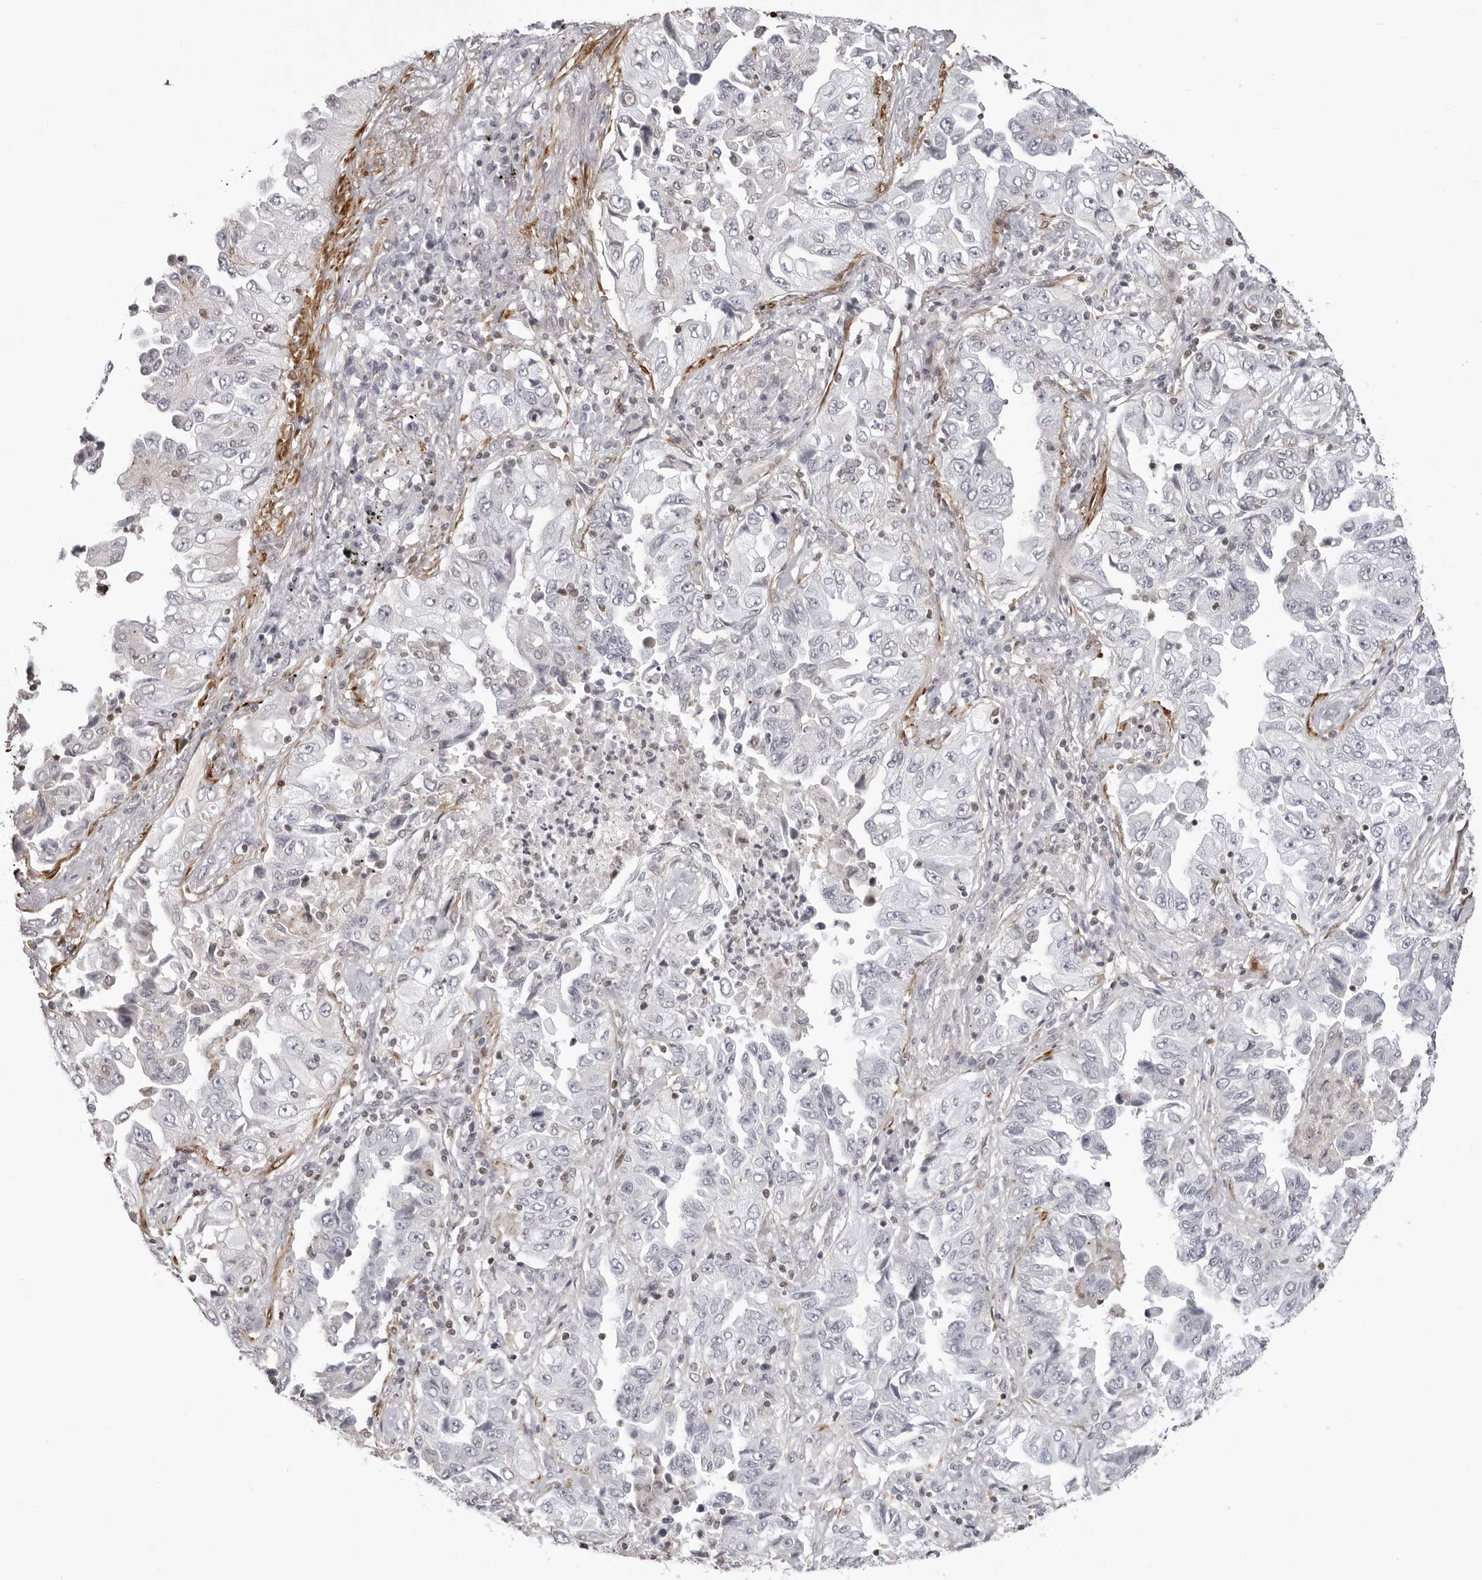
{"staining": {"intensity": "negative", "quantity": "none", "location": "none"}, "tissue": "lung cancer", "cell_type": "Tumor cells", "image_type": "cancer", "snomed": [{"axis": "morphology", "description": "Adenocarcinoma, NOS"}, {"axis": "topography", "description": "Lung"}], "caption": "Immunohistochemistry micrograph of neoplastic tissue: human lung cancer (adenocarcinoma) stained with DAB (3,3'-diaminobenzidine) shows no significant protein expression in tumor cells.", "gene": "UNK", "patient": {"sex": "female", "age": 51}}